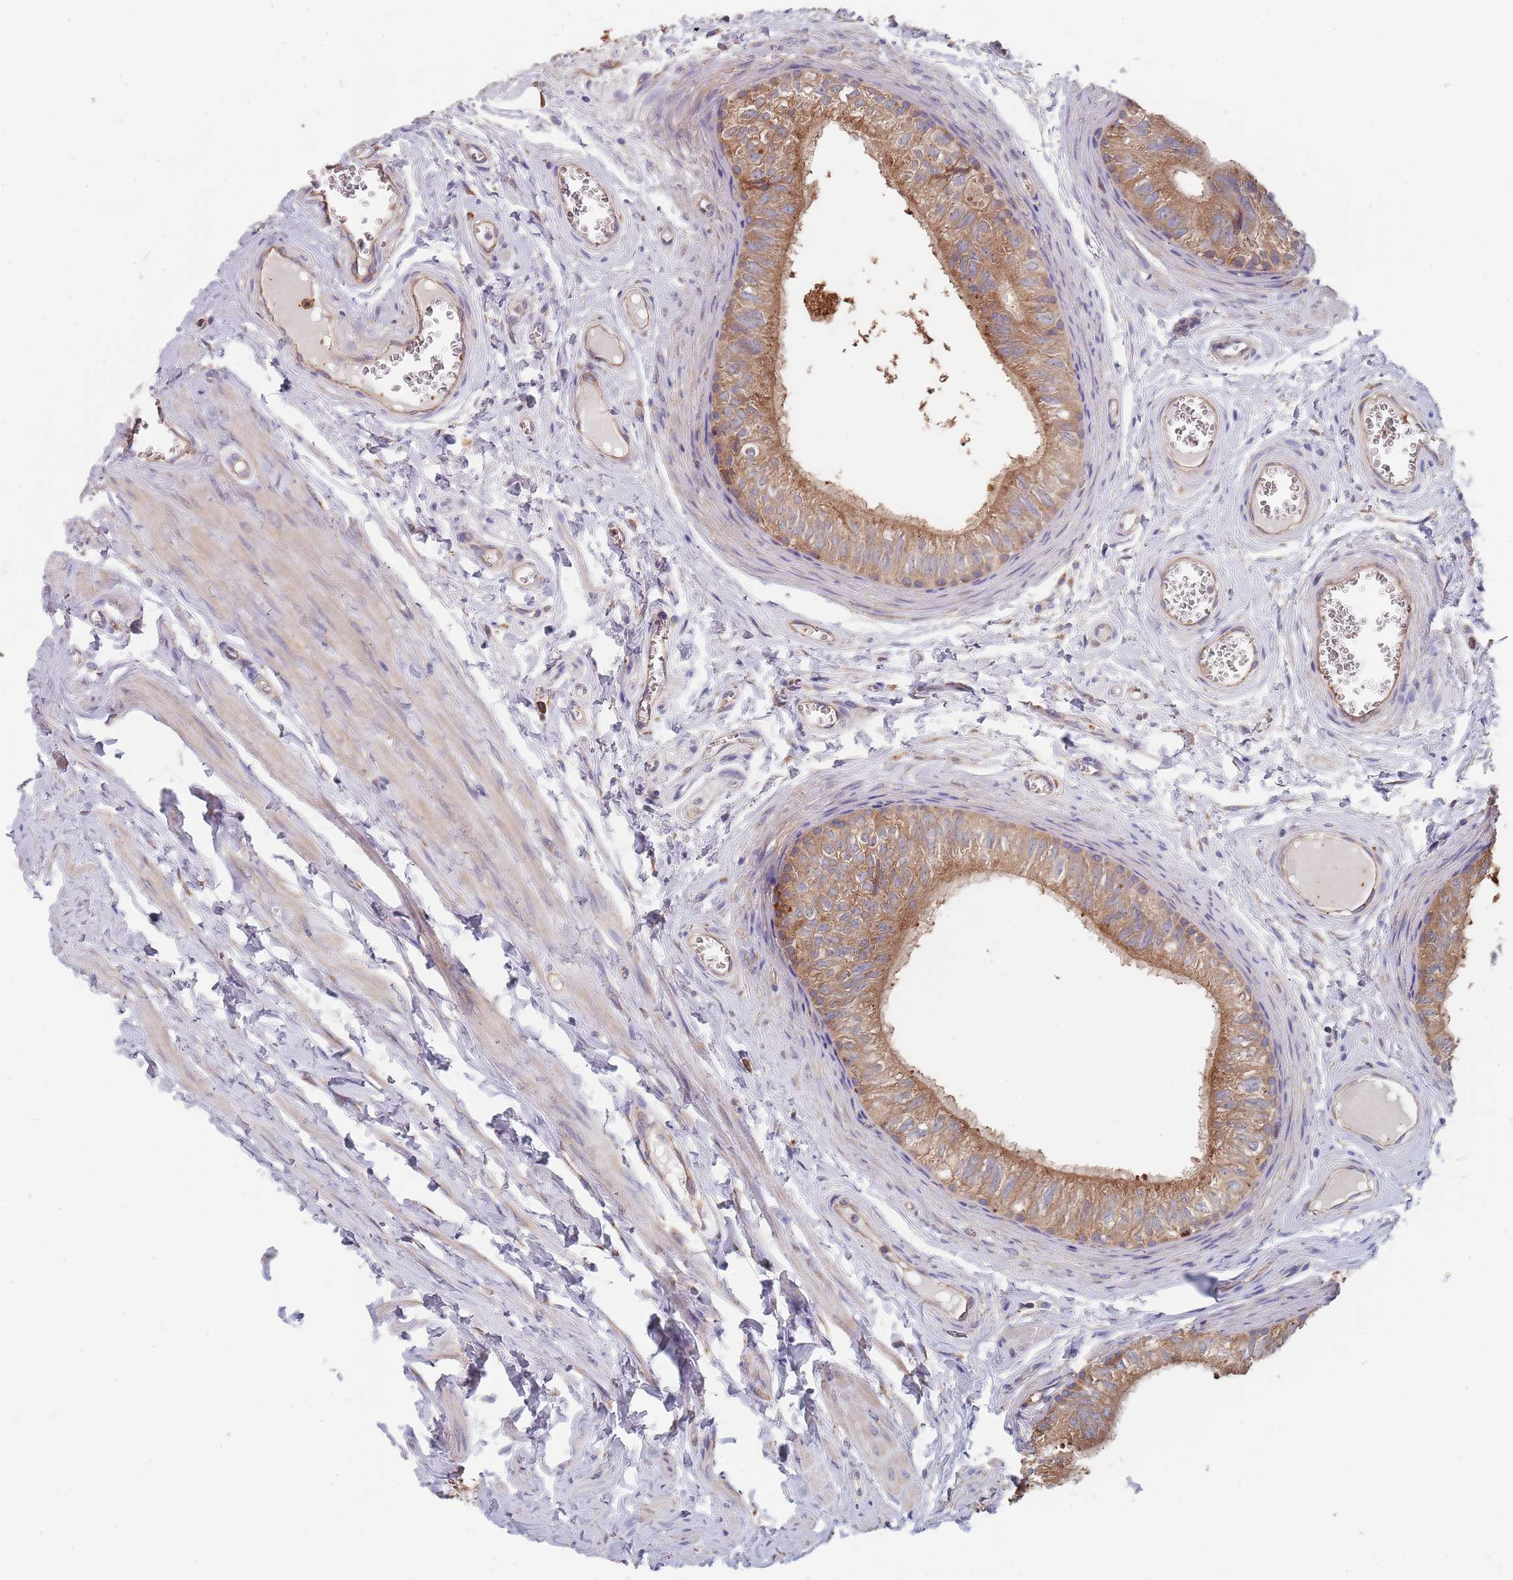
{"staining": {"intensity": "moderate", "quantity": ">75%", "location": "cytoplasmic/membranous"}, "tissue": "epididymis", "cell_type": "Glandular cells", "image_type": "normal", "snomed": [{"axis": "morphology", "description": "Normal tissue, NOS"}, {"axis": "topography", "description": "Epididymis"}], "caption": "This is an image of immunohistochemistry (IHC) staining of unremarkable epididymis, which shows moderate expression in the cytoplasmic/membranous of glandular cells.", "gene": "DCUN1D3", "patient": {"sex": "male", "age": 42}}